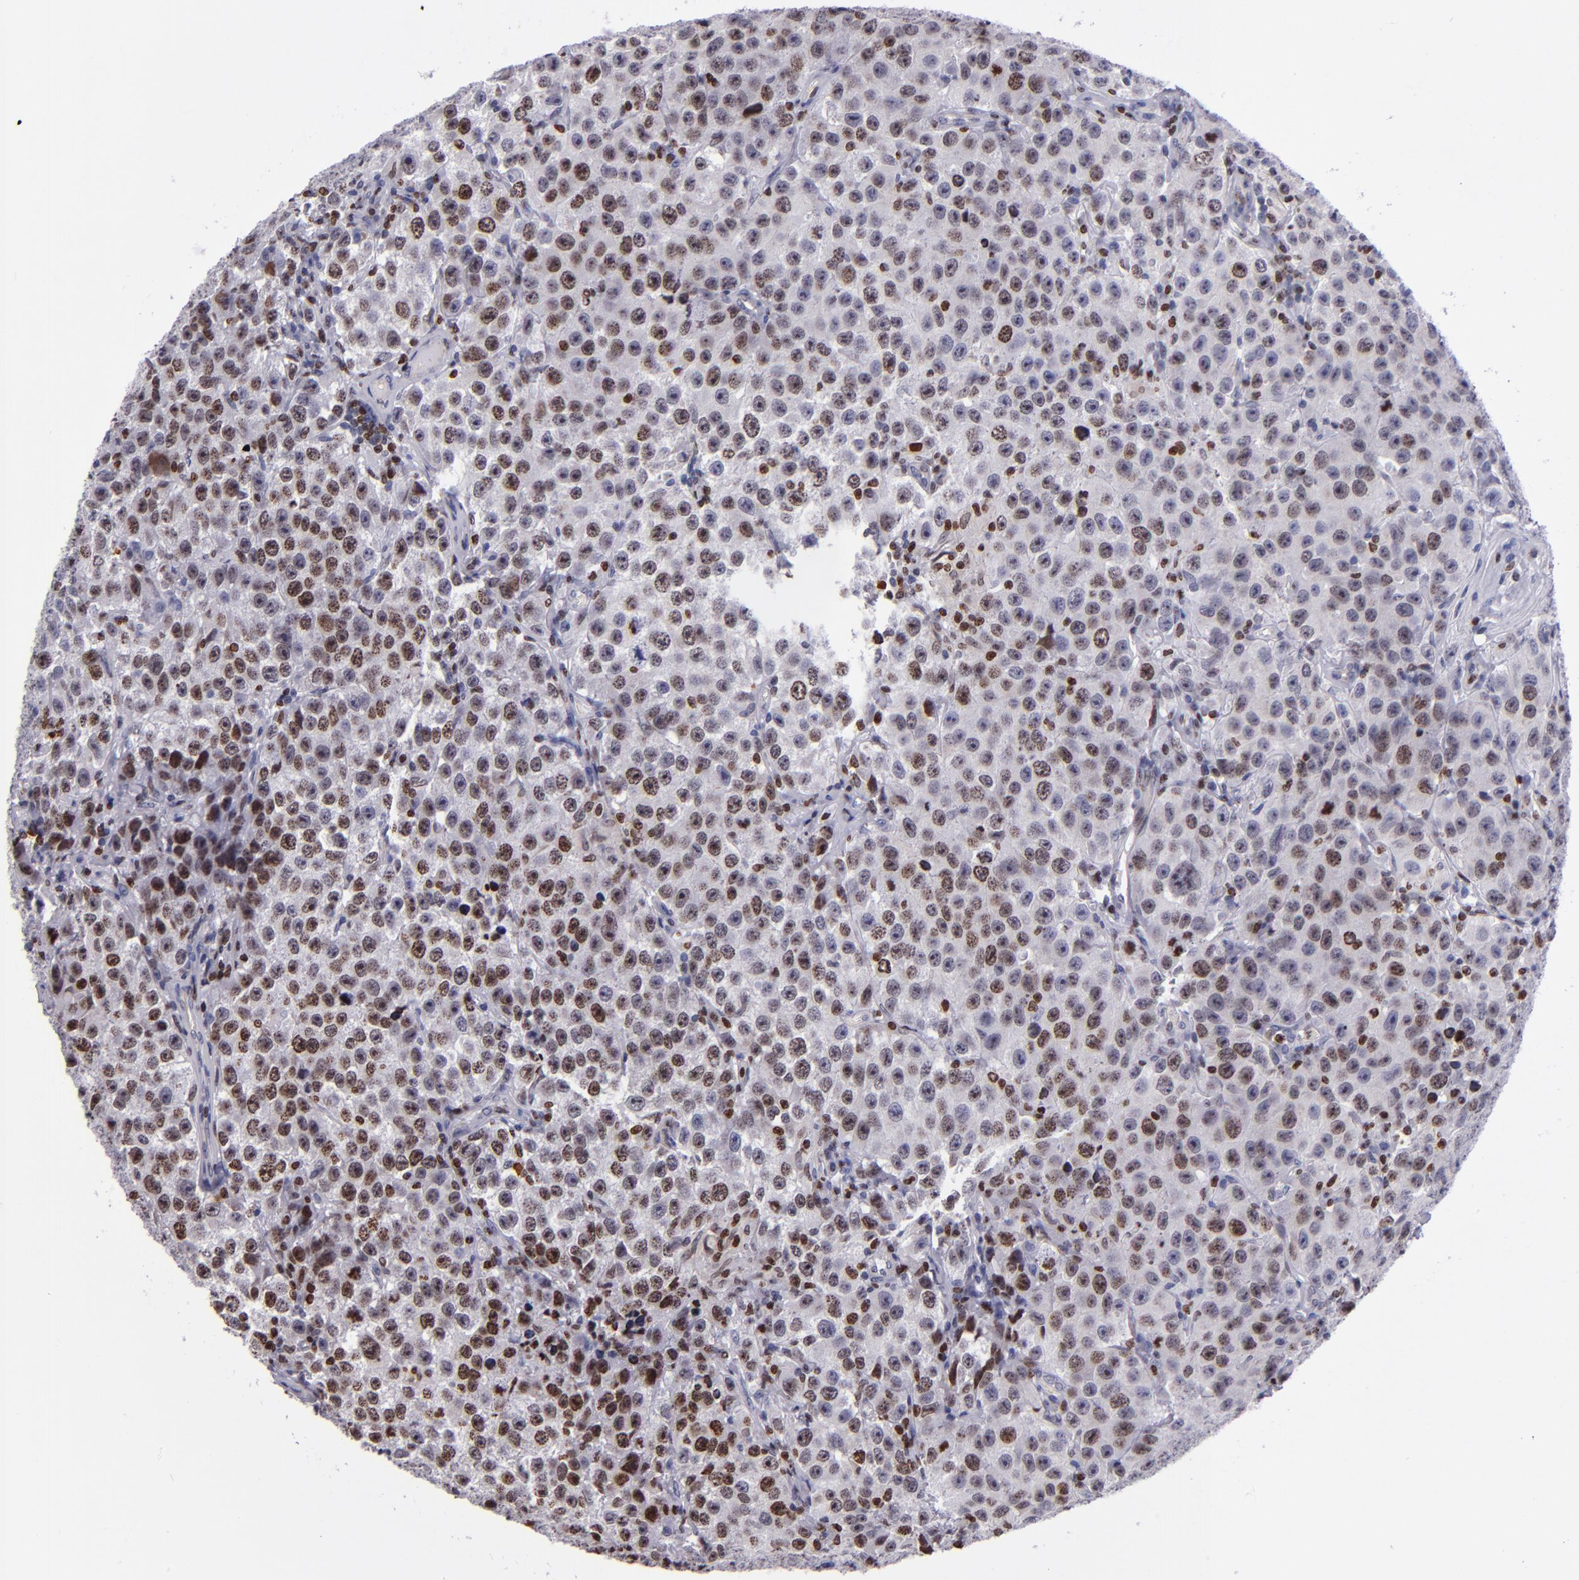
{"staining": {"intensity": "moderate", "quantity": "25%-75%", "location": "nuclear"}, "tissue": "testis cancer", "cell_type": "Tumor cells", "image_type": "cancer", "snomed": [{"axis": "morphology", "description": "Seminoma, NOS"}, {"axis": "topography", "description": "Testis"}], "caption": "Tumor cells reveal moderate nuclear staining in about 25%-75% of cells in testis seminoma. (DAB (3,3'-diaminobenzidine) = brown stain, brightfield microscopy at high magnification).", "gene": "CDKL5", "patient": {"sex": "male", "age": 52}}